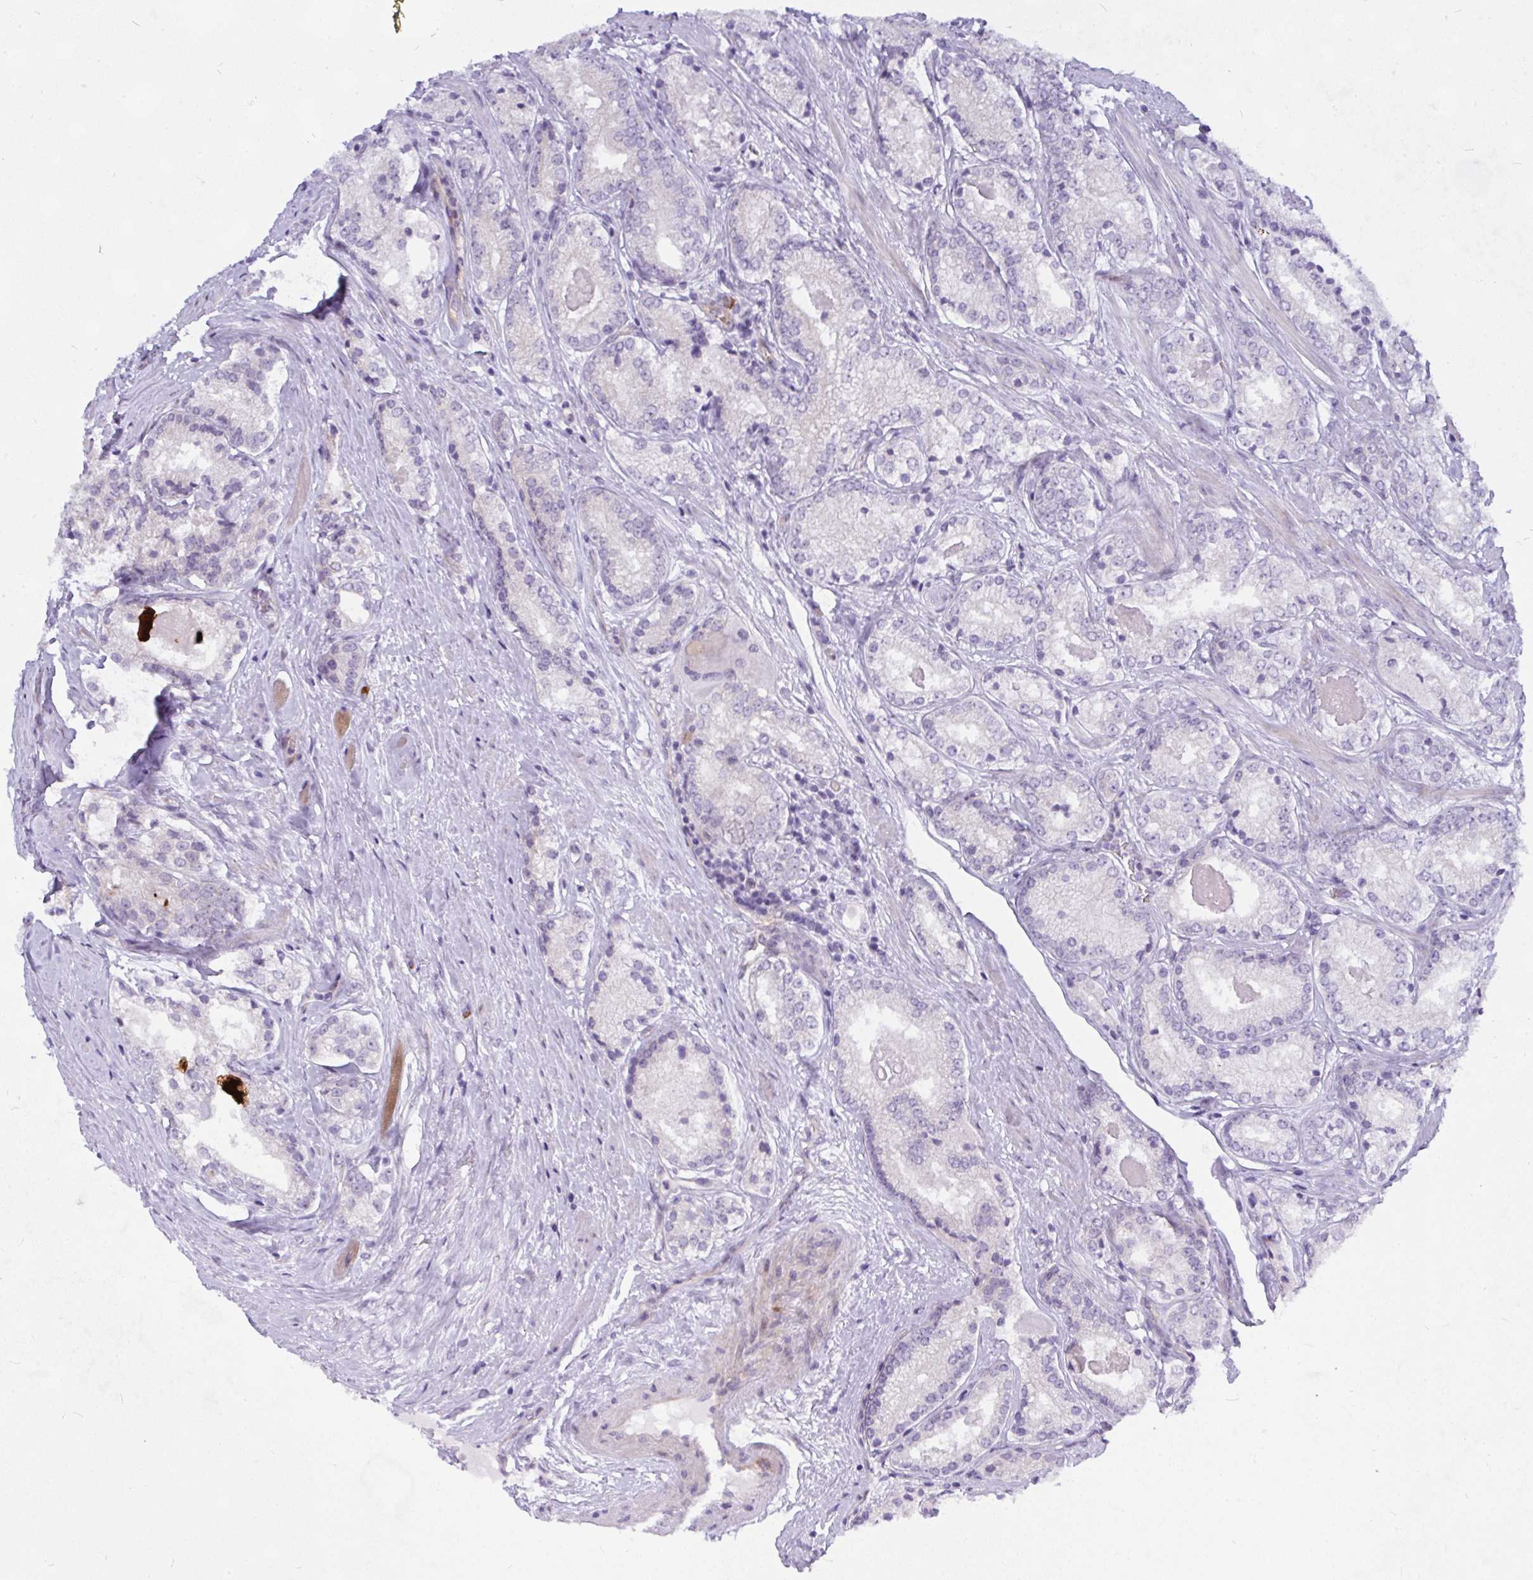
{"staining": {"intensity": "negative", "quantity": "none", "location": "none"}, "tissue": "prostate cancer", "cell_type": "Tumor cells", "image_type": "cancer", "snomed": [{"axis": "morphology", "description": "Adenocarcinoma, NOS"}, {"axis": "morphology", "description": "Adenocarcinoma, Low grade"}, {"axis": "topography", "description": "Prostate"}], "caption": "This is an IHC photomicrograph of adenocarcinoma (prostate). There is no positivity in tumor cells.", "gene": "NFXL1", "patient": {"sex": "male", "age": 68}}